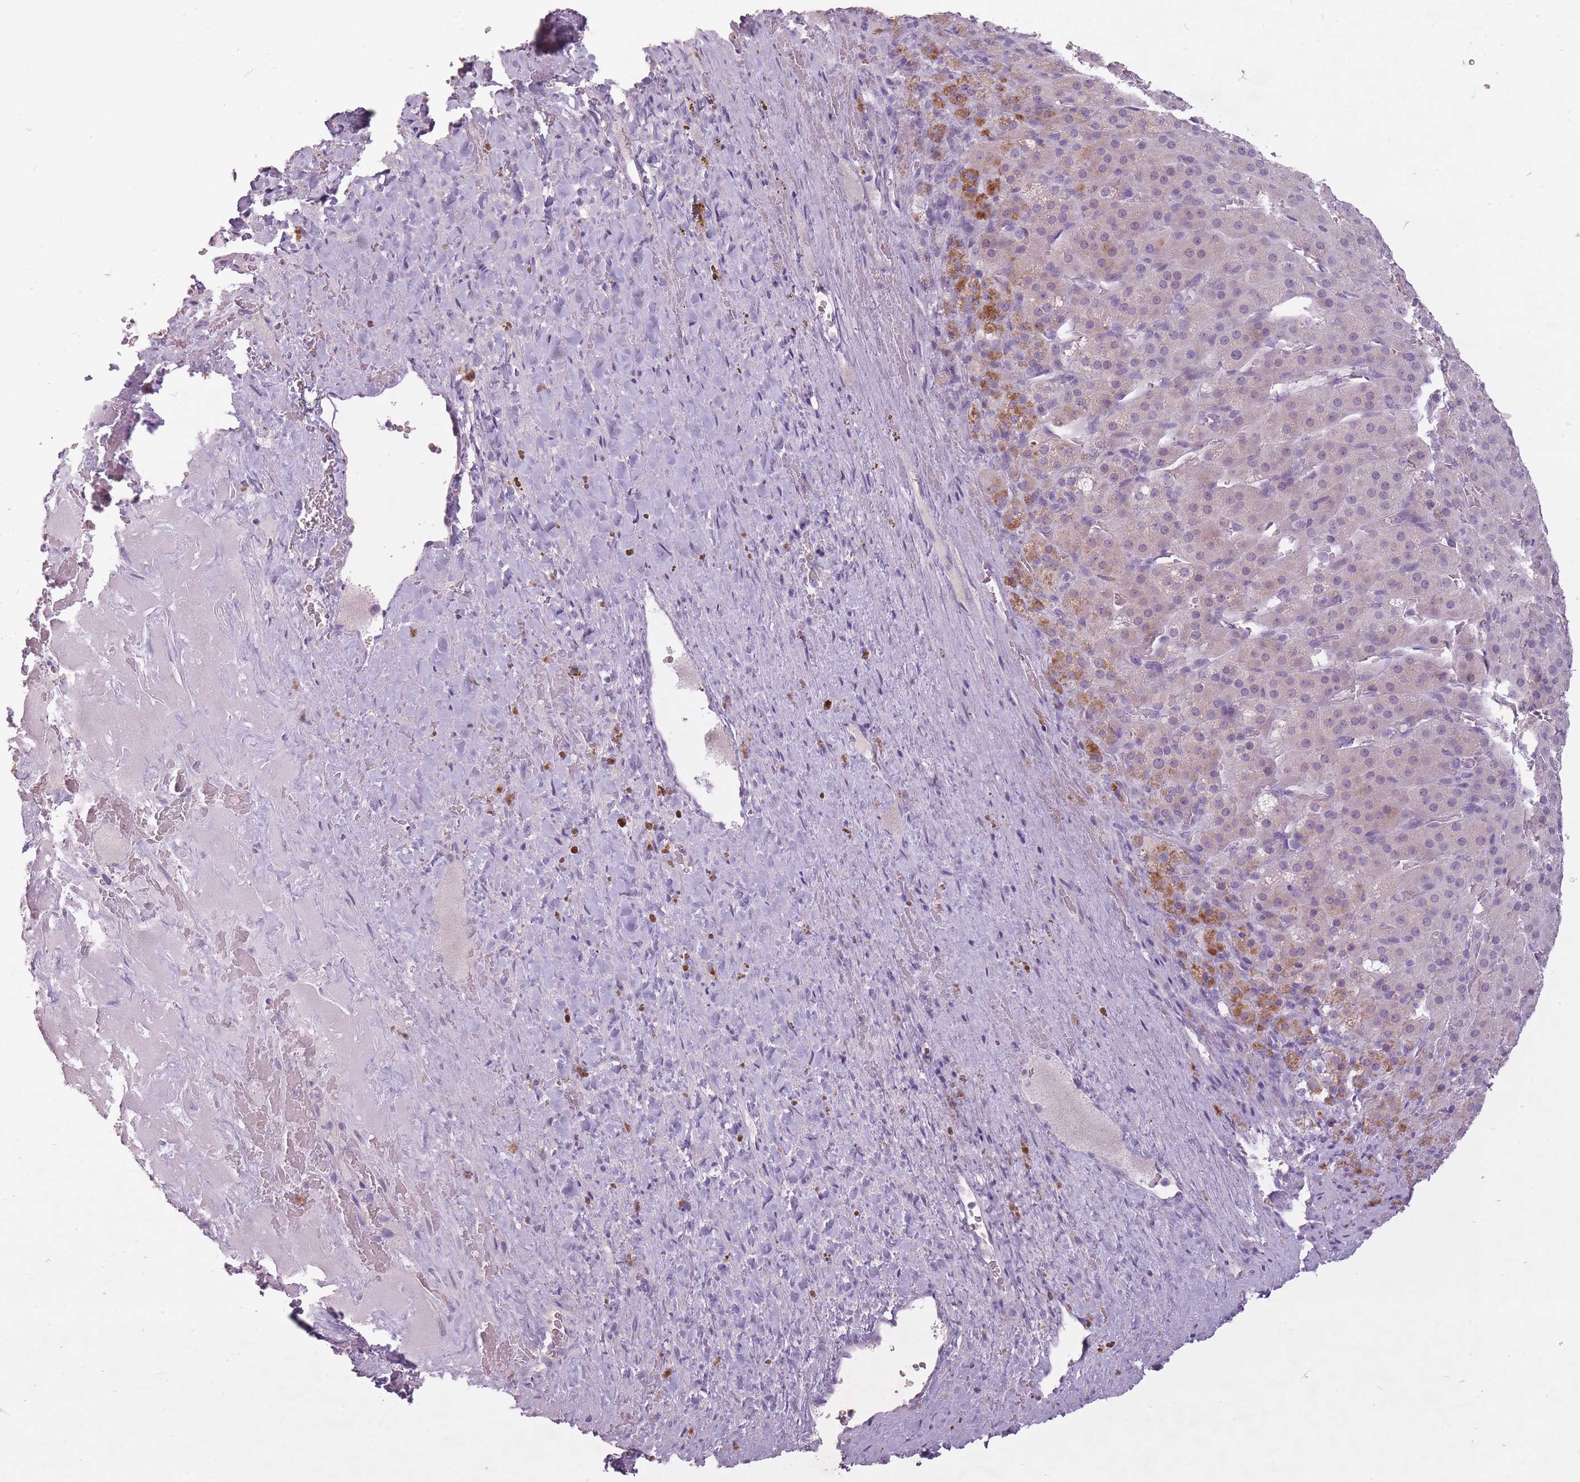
{"staining": {"intensity": "moderate", "quantity": "<25%", "location": "cytoplasmic/membranous"}, "tissue": "adrenal gland", "cell_type": "Glandular cells", "image_type": "normal", "snomed": [{"axis": "morphology", "description": "Normal tissue, NOS"}, {"axis": "topography", "description": "Adrenal gland"}], "caption": "Immunohistochemistry (IHC) of unremarkable adrenal gland demonstrates low levels of moderate cytoplasmic/membranous positivity in about <25% of glandular cells.", "gene": "FAM43B", "patient": {"sex": "female", "age": 41}}